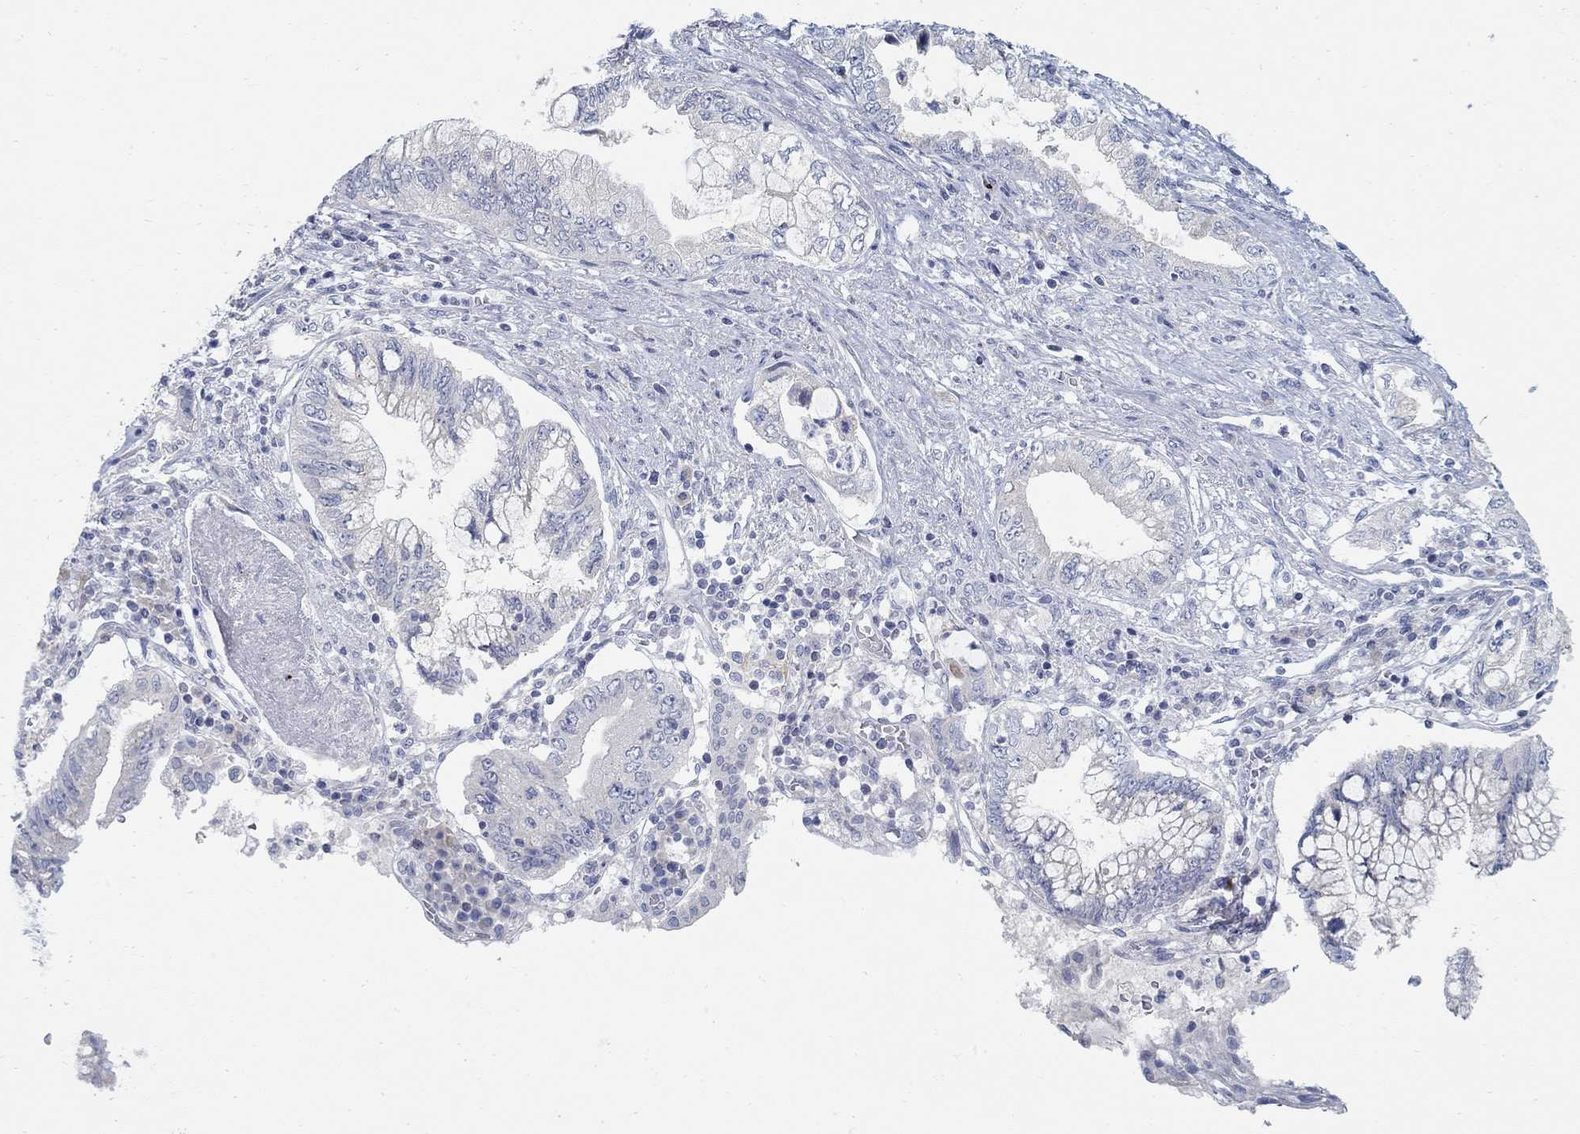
{"staining": {"intensity": "negative", "quantity": "none", "location": "none"}, "tissue": "pancreatic cancer", "cell_type": "Tumor cells", "image_type": "cancer", "snomed": [{"axis": "morphology", "description": "Adenocarcinoma, NOS"}, {"axis": "topography", "description": "Pancreas"}], "caption": "Pancreatic cancer (adenocarcinoma) was stained to show a protein in brown. There is no significant expression in tumor cells.", "gene": "ANO7", "patient": {"sex": "female", "age": 73}}